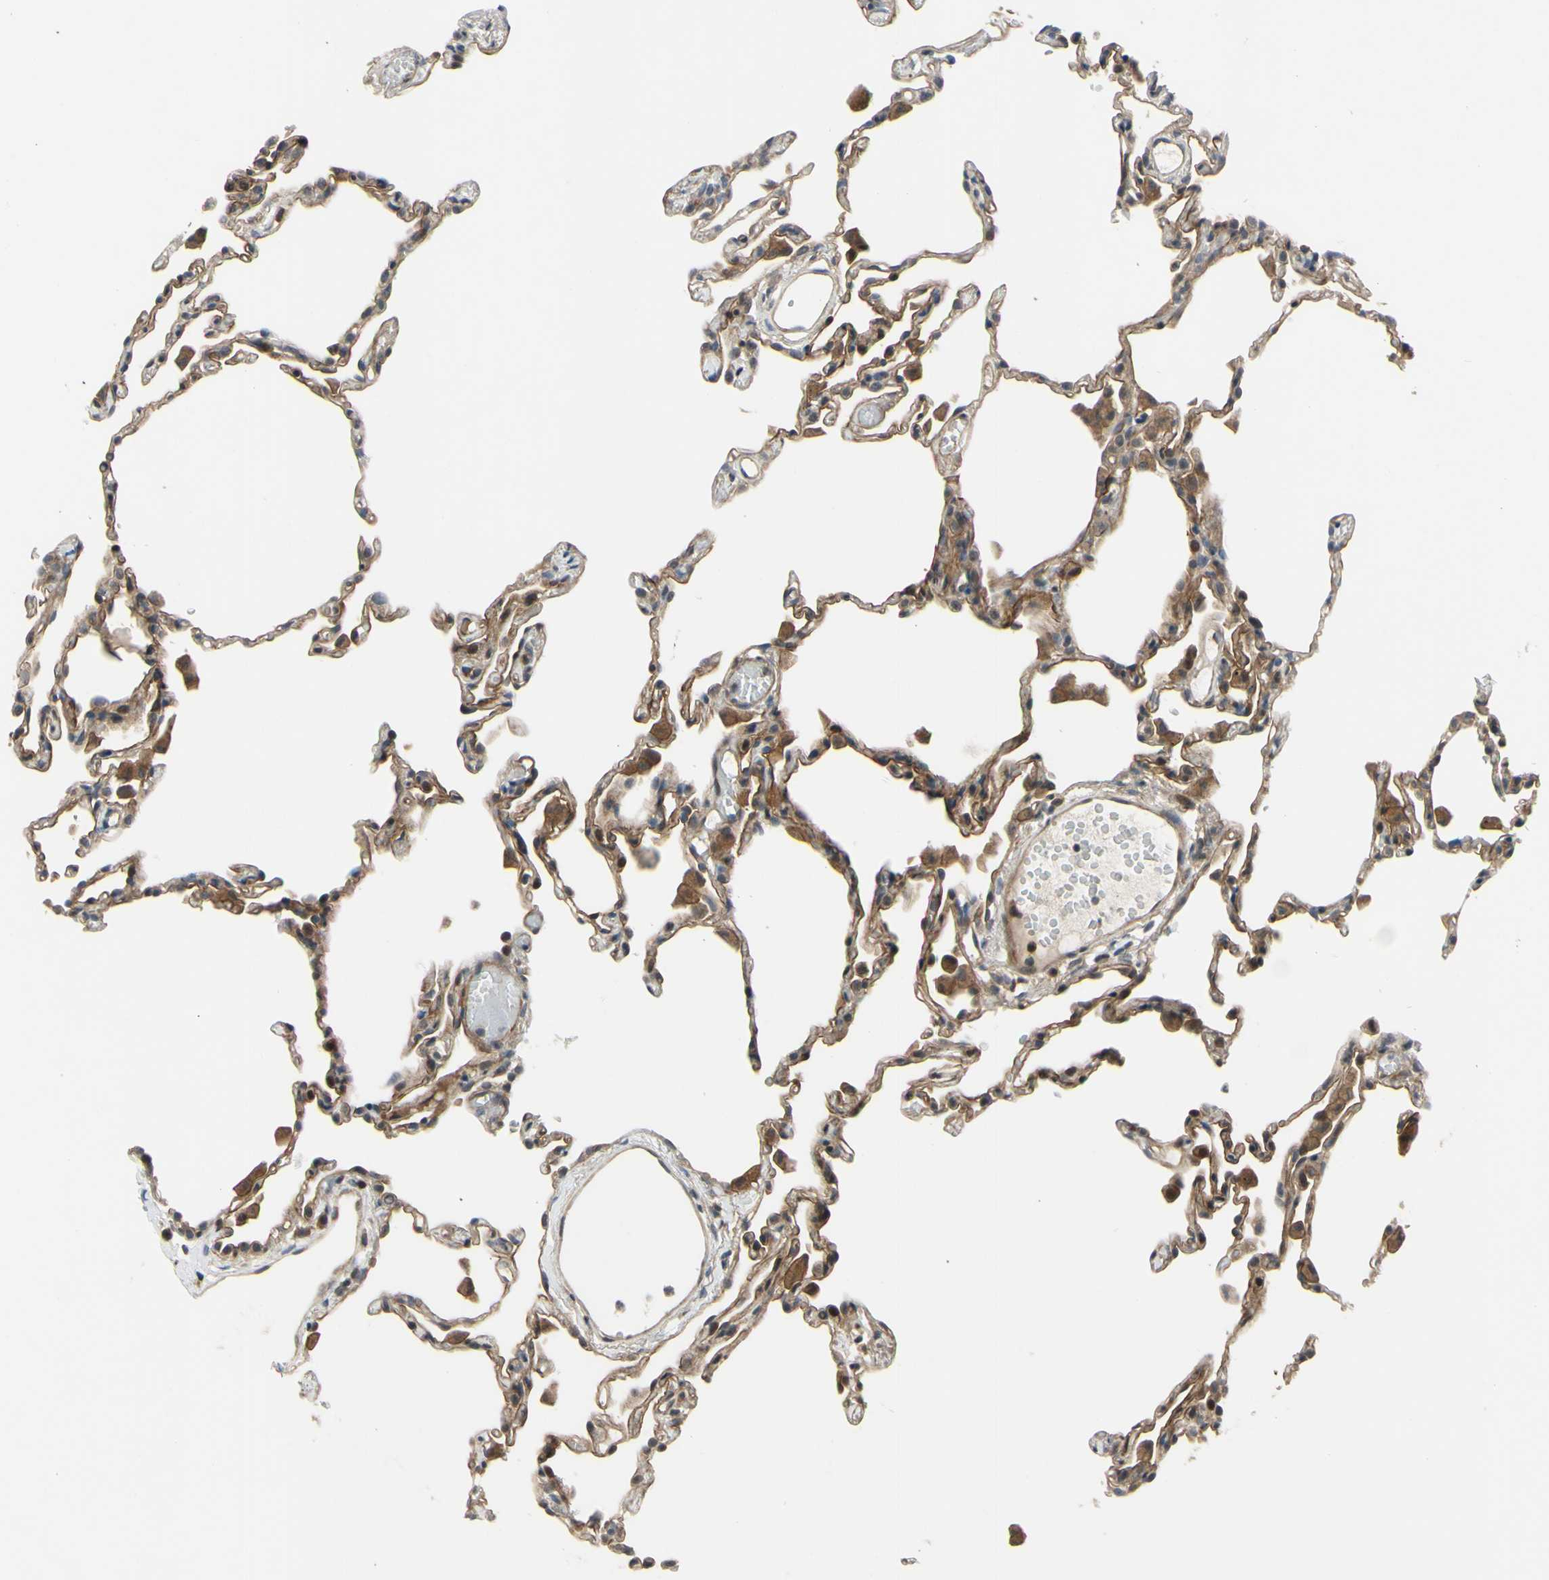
{"staining": {"intensity": "moderate", "quantity": ">75%", "location": "cytoplasmic/membranous,nuclear"}, "tissue": "lung", "cell_type": "Alveolar cells", "image_type": "normal", "snomed": [{"axis": "morphology", "description": "Normal tissue, NOS"}, {"axis": "topography", "description": "Lung"}], "caption": "Protein expression analysis of unremarkable lung displays moderate cytoplasmic/membranous,nuclear staining in about >75% of alveolar cells. Using DAB (brown) and hematoxylin (blue) stains, captured at high magnification using brightfield microscopy.", "gene": "COMMD9", "patient": {"sex": "female", "age": 49}}